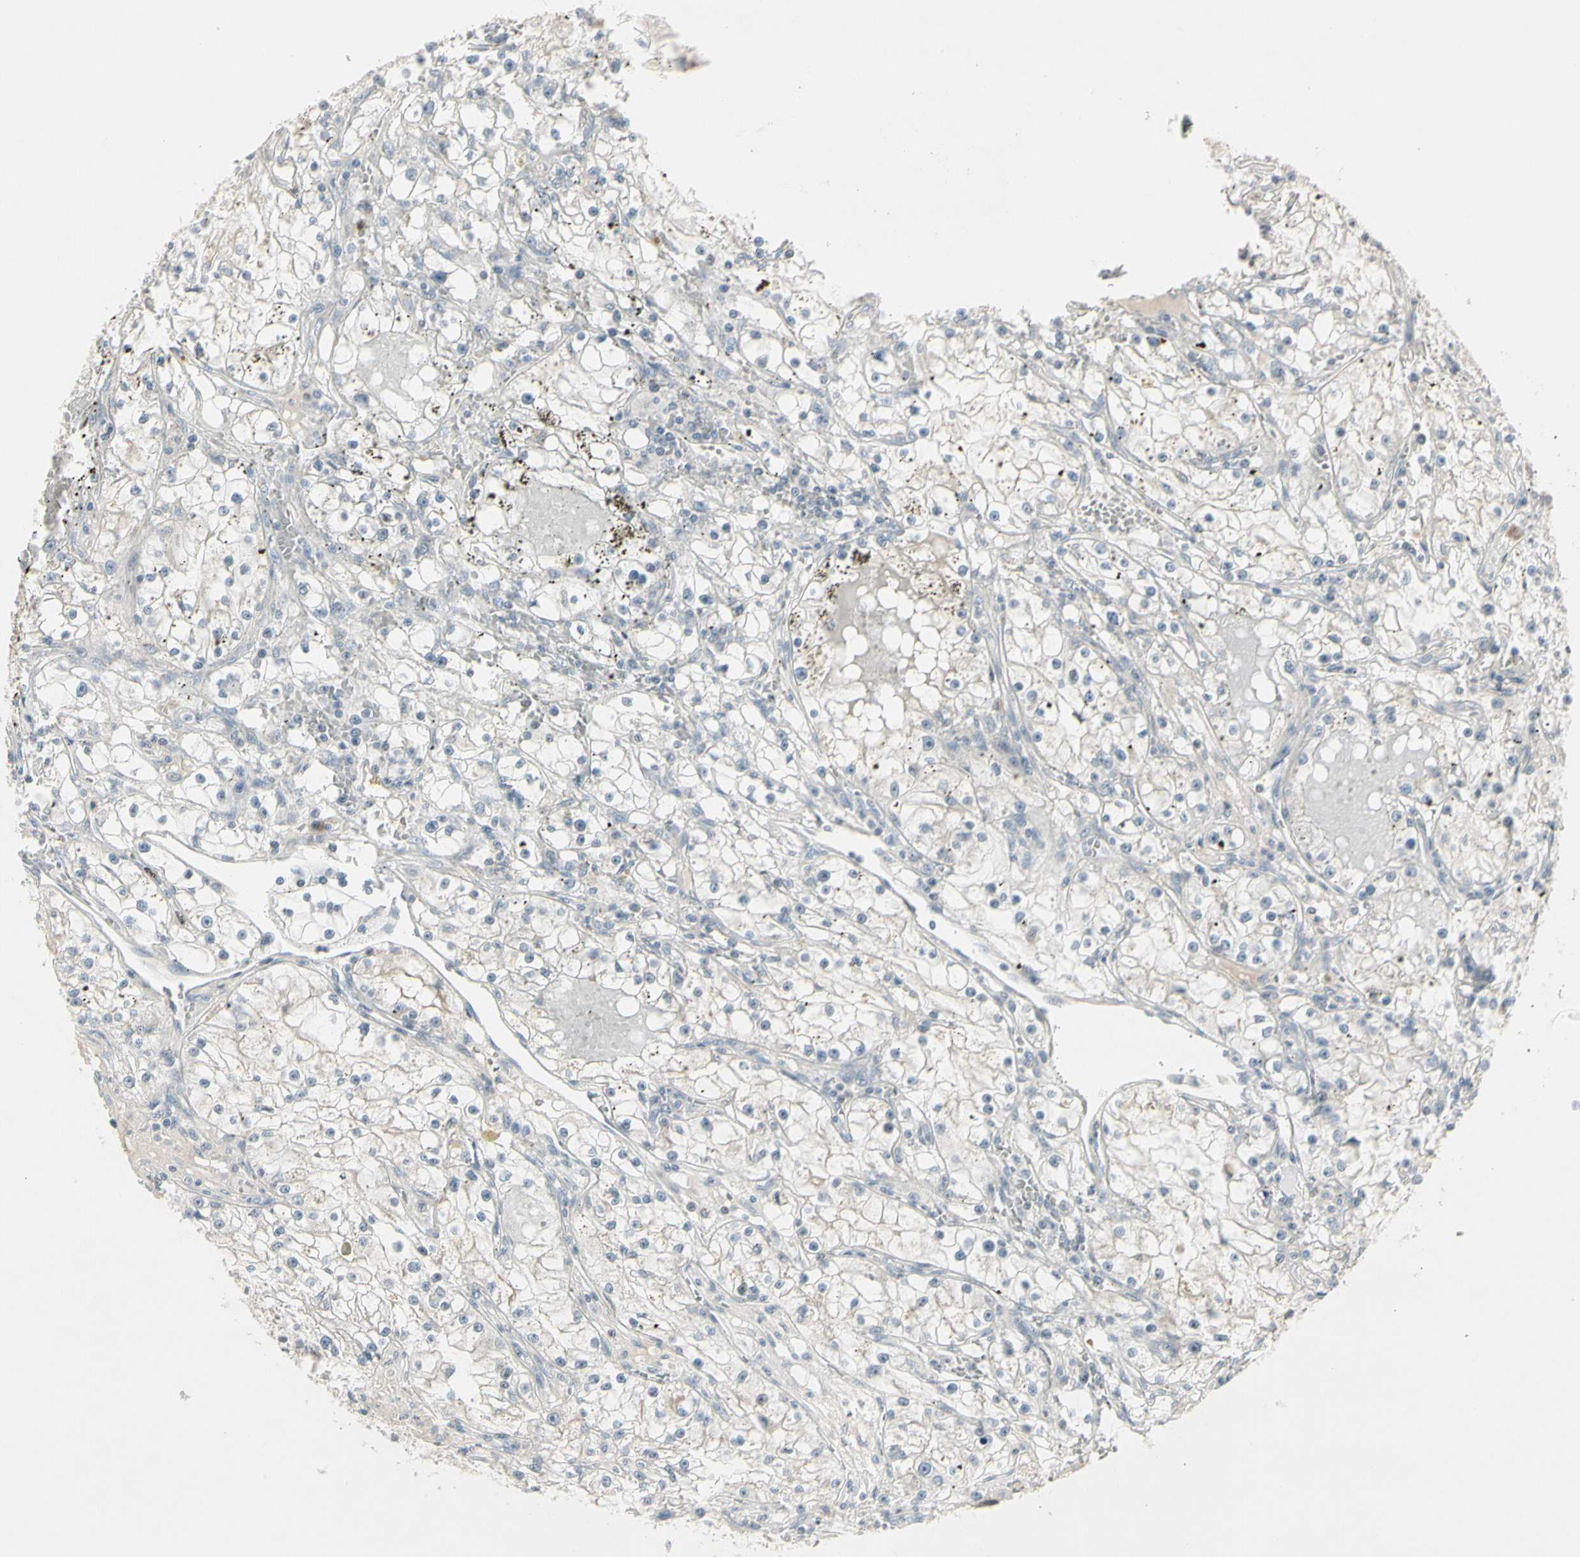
{"staining": {"intensity": "negative", "quantity": "none", "location": "none"}, "tissue": "renal cancer", "cell_type": "Tumor cells", "image_type": "cancer", "snomed": [{"axis": "morphology", "description": "Adenocarcinoma, NOS"}, {"axis": "topography", "description": "Kidney"}], "caption": "This is an immunohistochemistry micrograph of renal cancer. There is no expression in tumor cells.", "gene": "DMPK", "patient": {"sex": "male", "age": 56}}